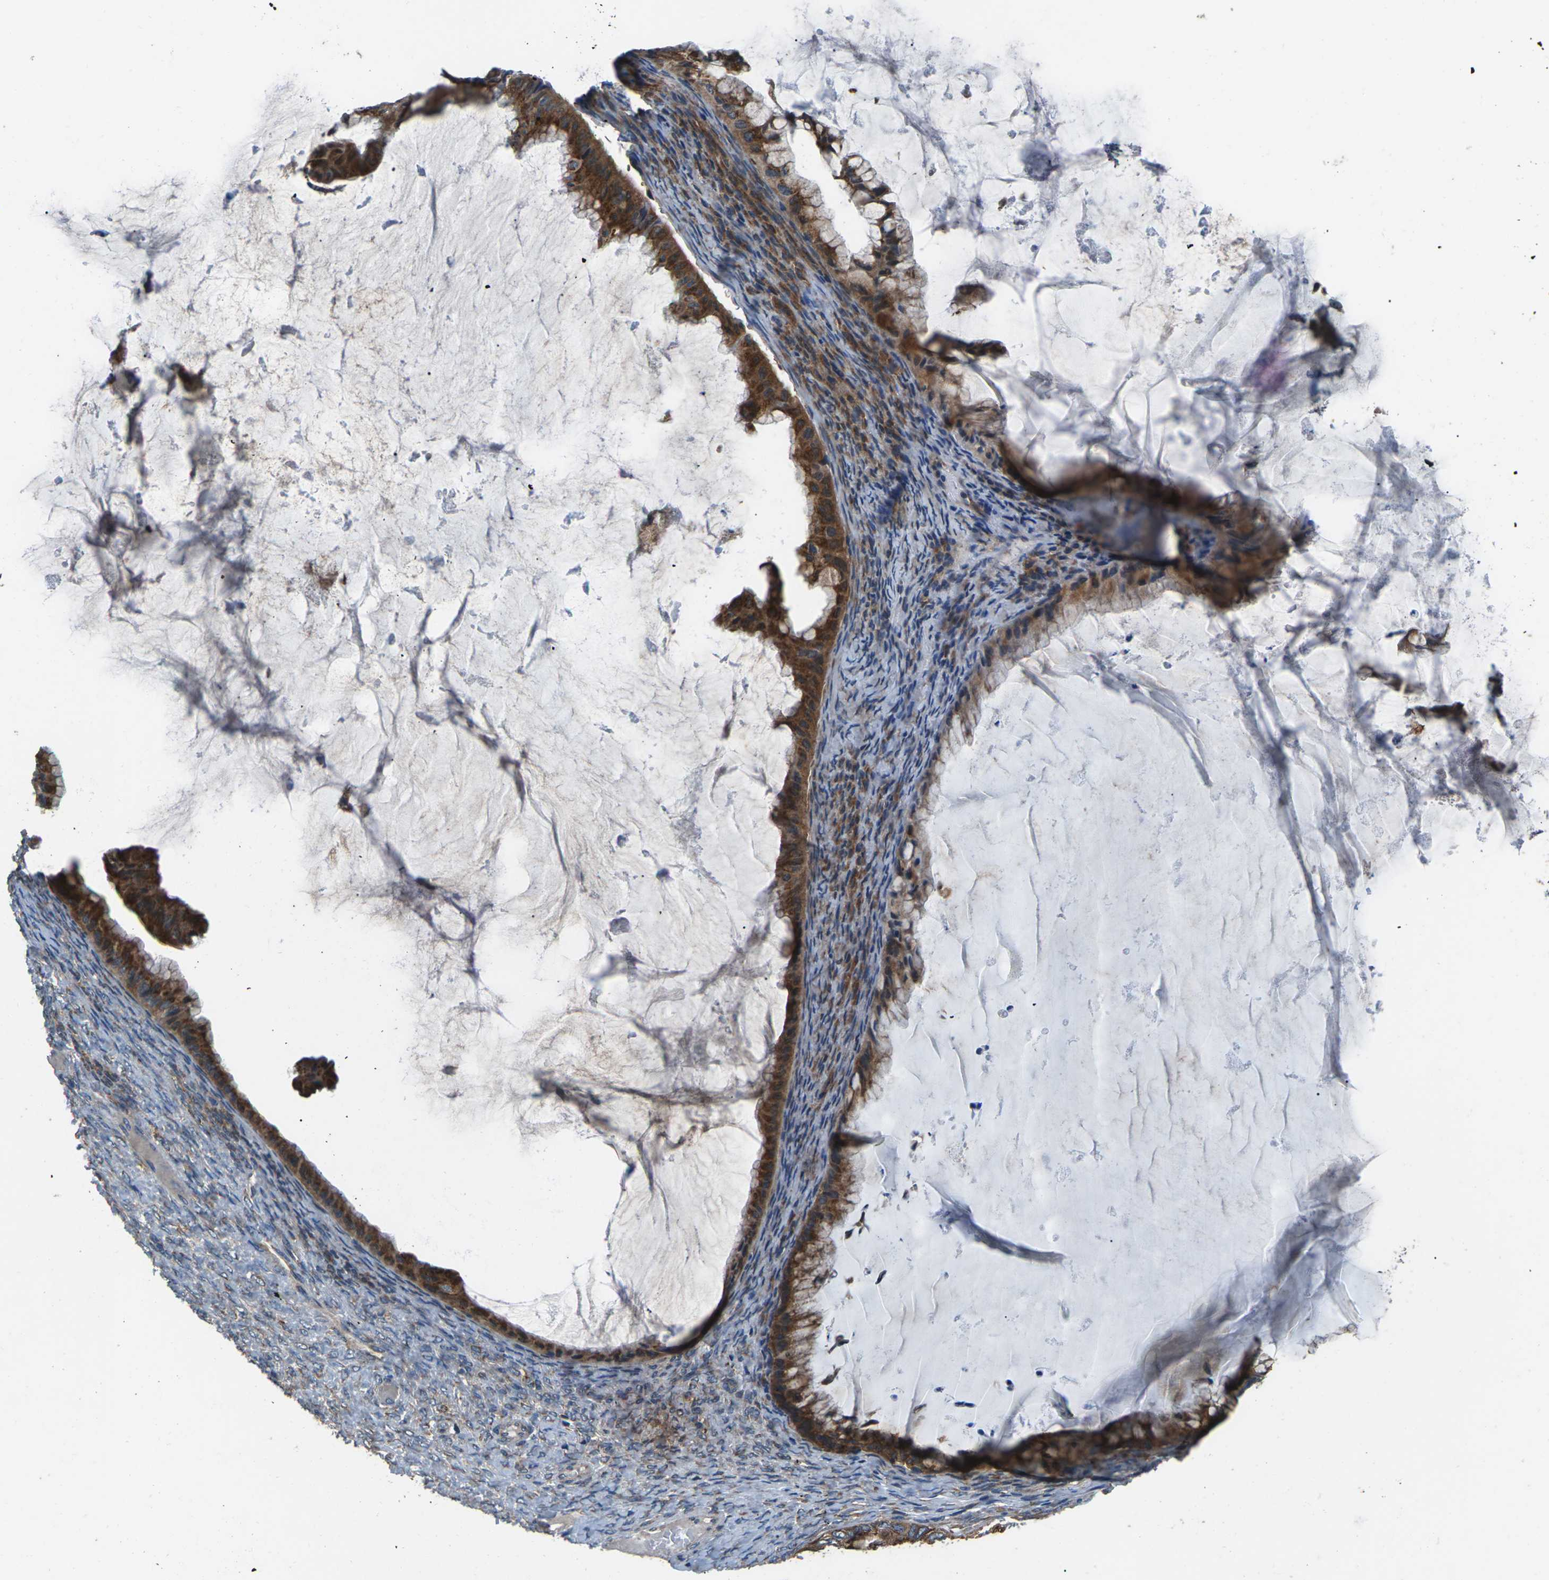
{"staining": {"intensity": "strong", "quantity": ">75%", "location": "cytoplasmic/membranous"}, "tissue": "ovarian cancer", "cell_type": "Tumor cells", "image_type": "cancer", "snomed": [{"axis": "morphology", "description": "Cystadenocarcinoma, mucinous, NOS"}, {"axis": "topography", "description": "Ovary"}], "caption": "This photomicrograph demonstrates mucinous cystadenocarcinoma (ovarian) stained with IHC to label a protein in brown. The cytoplasmic/membranous of tumor cells show strong positivity for the protein. Nuclei are counter-stained blue.", "gene": "GABRP", "patient": {"sex": "female", "age": 61}}